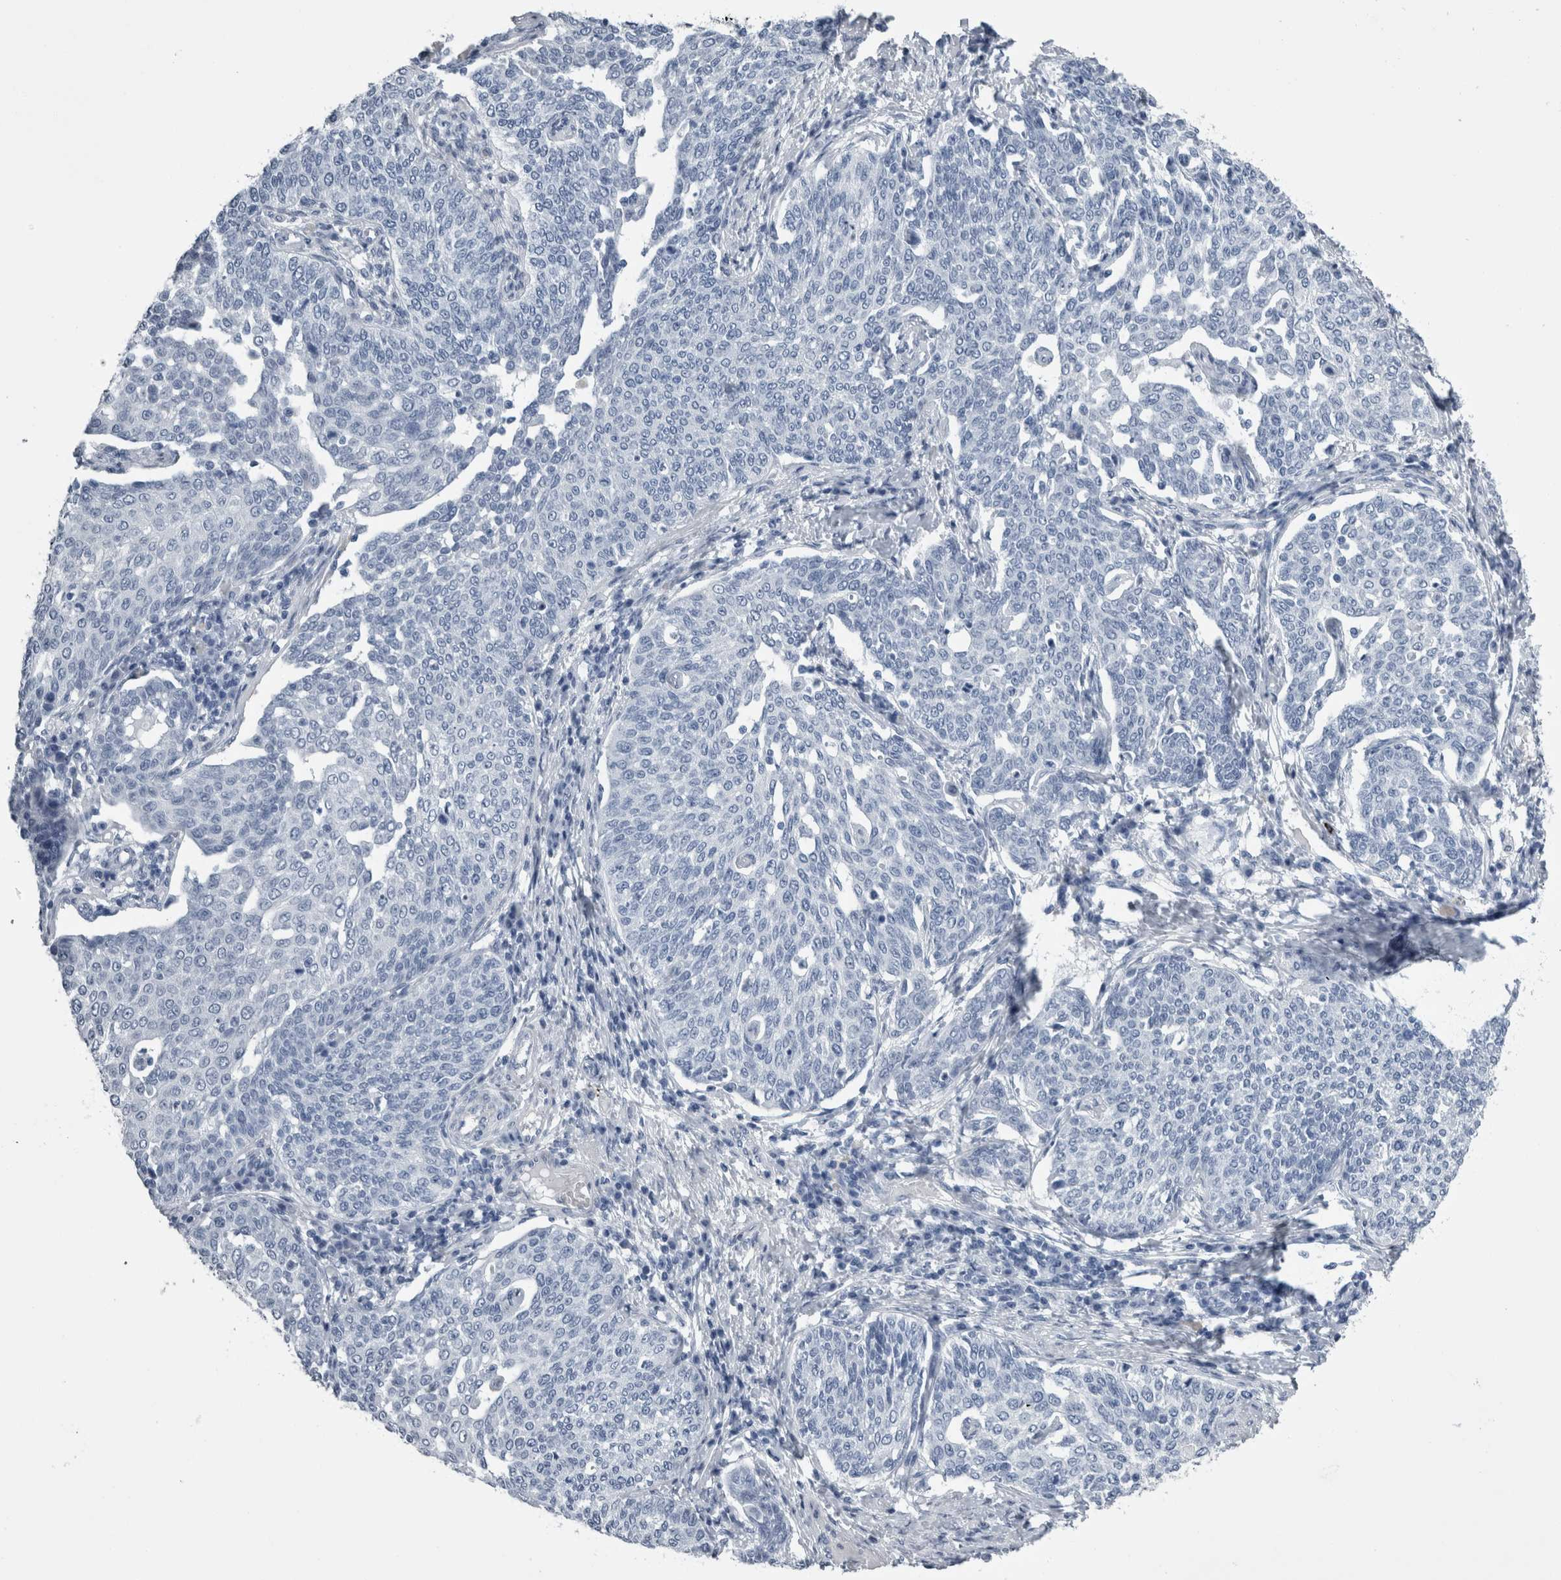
{"staining": {"intensity": "negative", "quantity": "none", "location": "none"}, "tissue": "cervical cancer", "cell_type": "Tumor cells", "image_type": "cancer", "snomed": [{"axis": "morphology", "description": "Squamous cell carcinoma, NOS"}, {"axis": "topography", "description": "Cervix"}], "caption": "Squamous cell carcinoma (cervical) was stained to show a protein in brown. There is no significant staining in tumor cells.", "gene": "VWDE", "patient": {"sex": "female", "age": 34}}